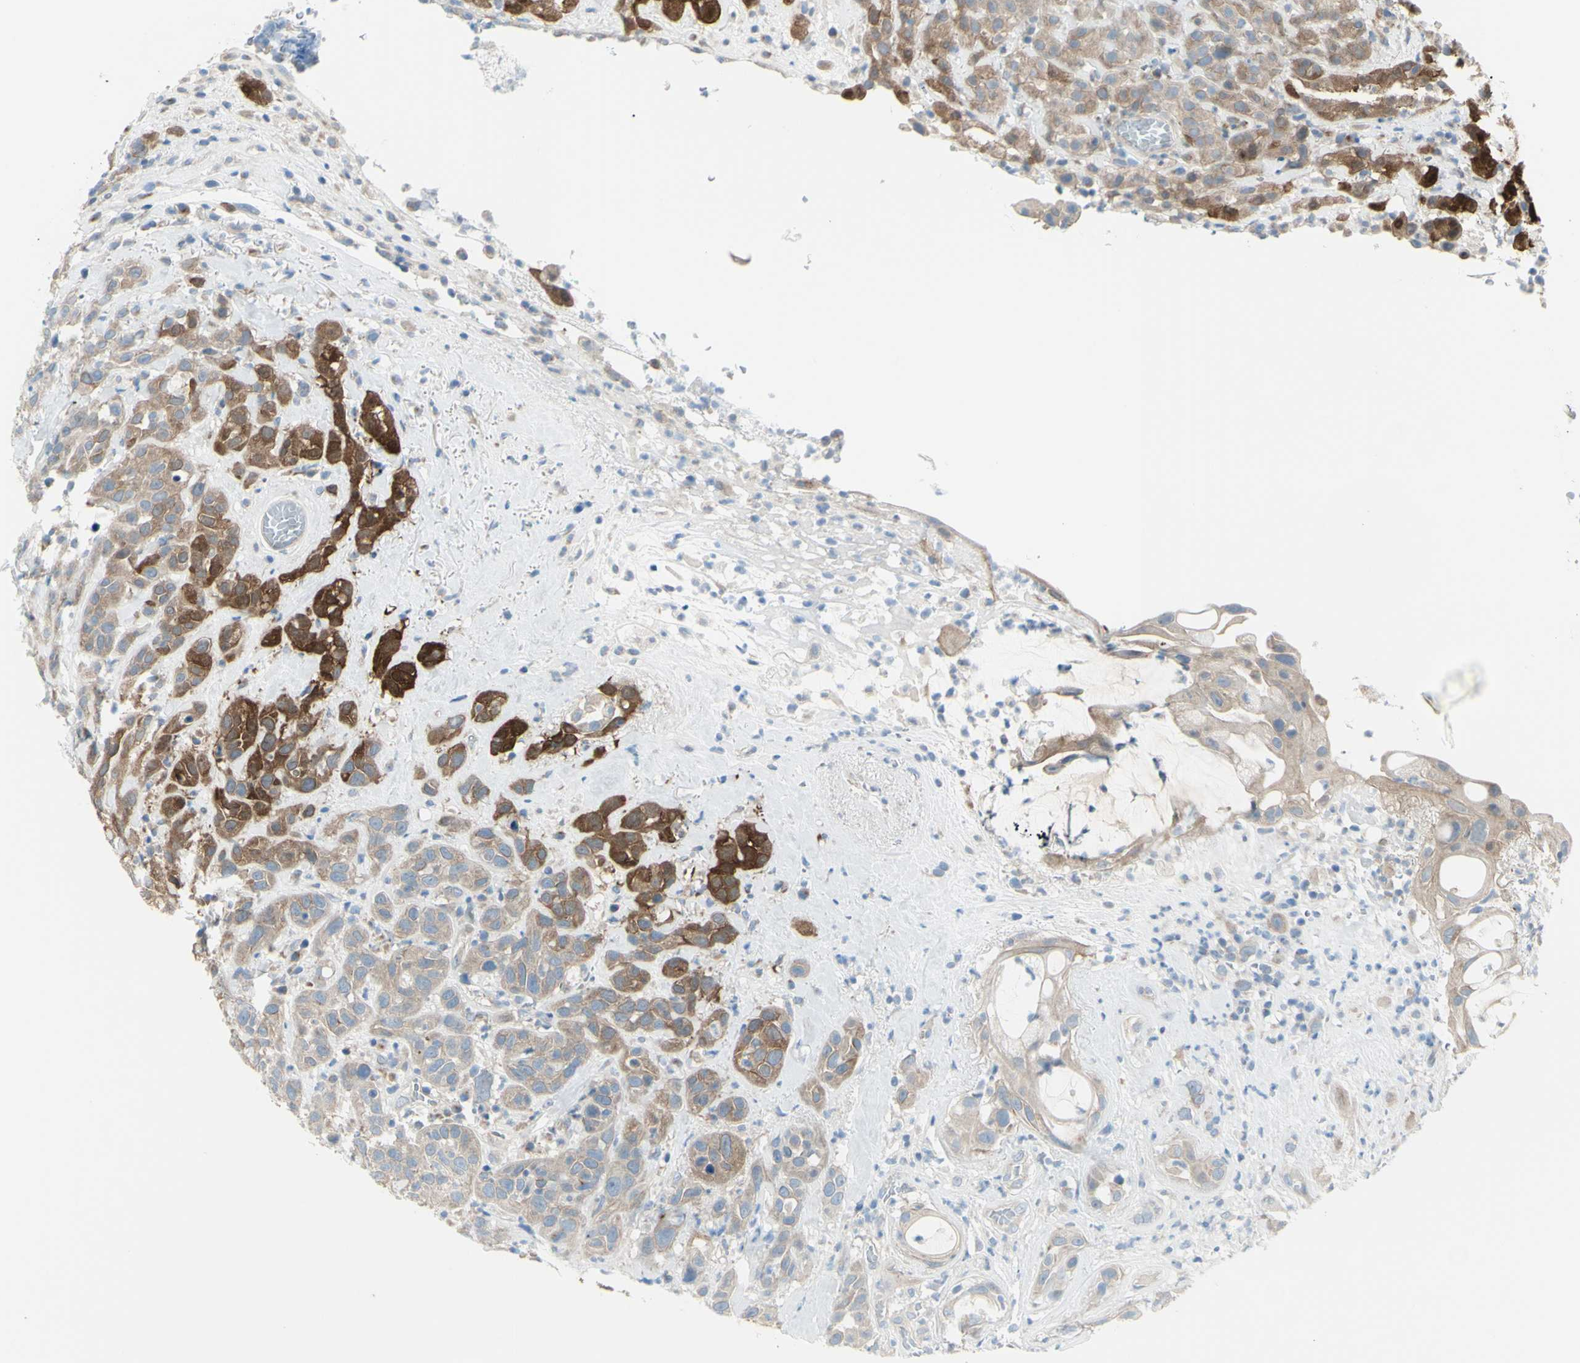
{"staining": {"intensity": "strong", "quantity": ">75%", "location": "cytoplasmic/membranous"}, "tissue": "head and neck cancer", "cell_type": "Tumor cells", "image_type": "cancer", "snomed": [{"axis": "morphology", "description": "Squamous cell carcinoma, NOS"}, {"axis": "topography", "description": "Head-Neck"}], "caption": "Strong cytoplasmic/membranous protein expression is seen in approximately >75% of tumor cells in head and neck cancer.", "gene": "LRRK1", "patient": {"sex": "male", "age": 62}}